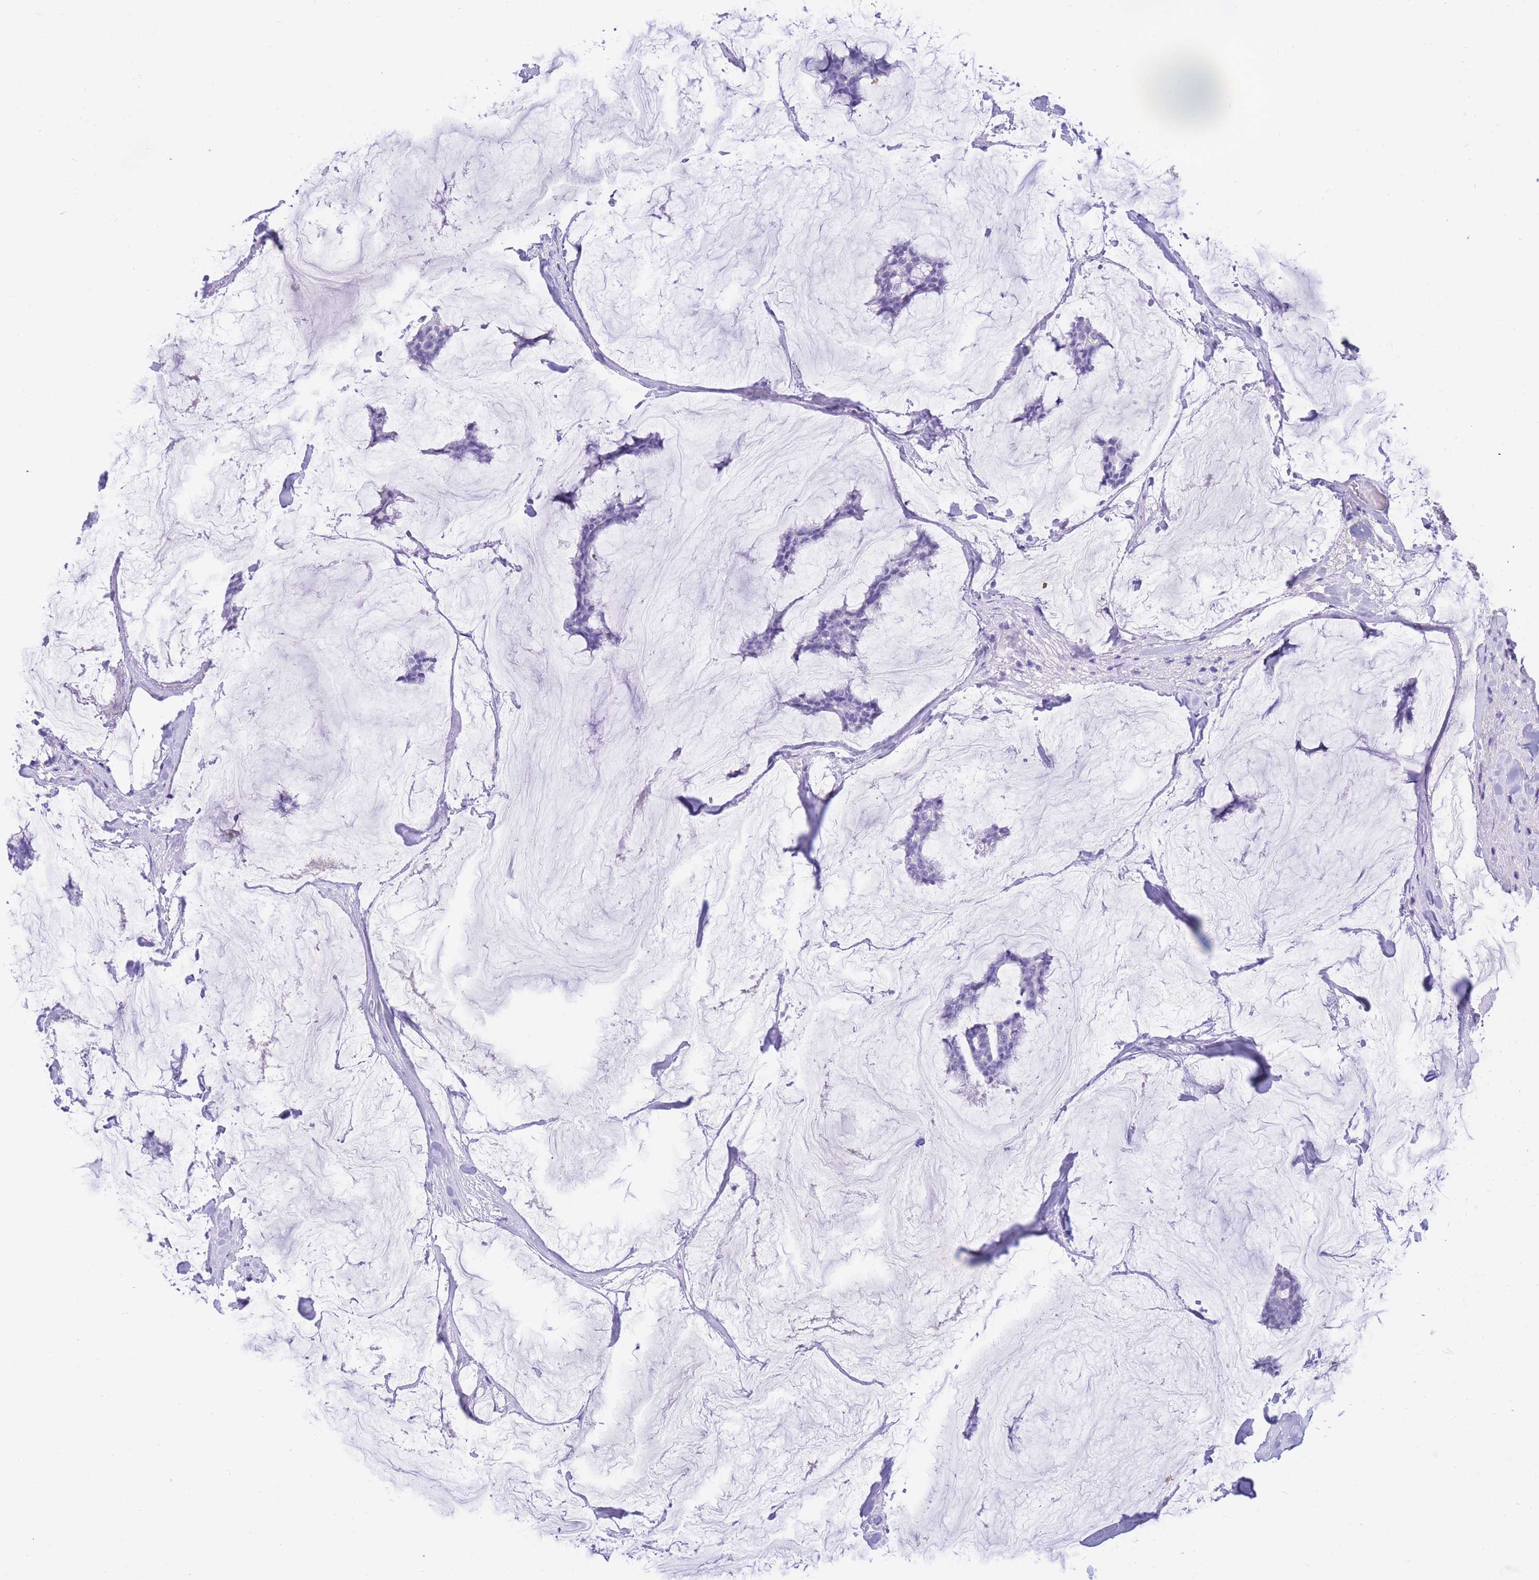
{"staining": {"intensity": "negative", "quantity": "none", "location": "none"}, "tissue": "breast cancer", "cell_type": "Tumor cells", "image_type": "cancer", "snomed": [{"axis": "morphology", "description": "Duct carcinoma"}, {"axis": "topography", "description": "Breast"}], "caption": "The immunohistochemistry (IHC) micrograph has no significant staining in tumor cells of breast cancer (infiltrating ductal carcinoma) tissue.", "gene": "SULT1A1", "patient": {"sex": "female", "age": 93}}